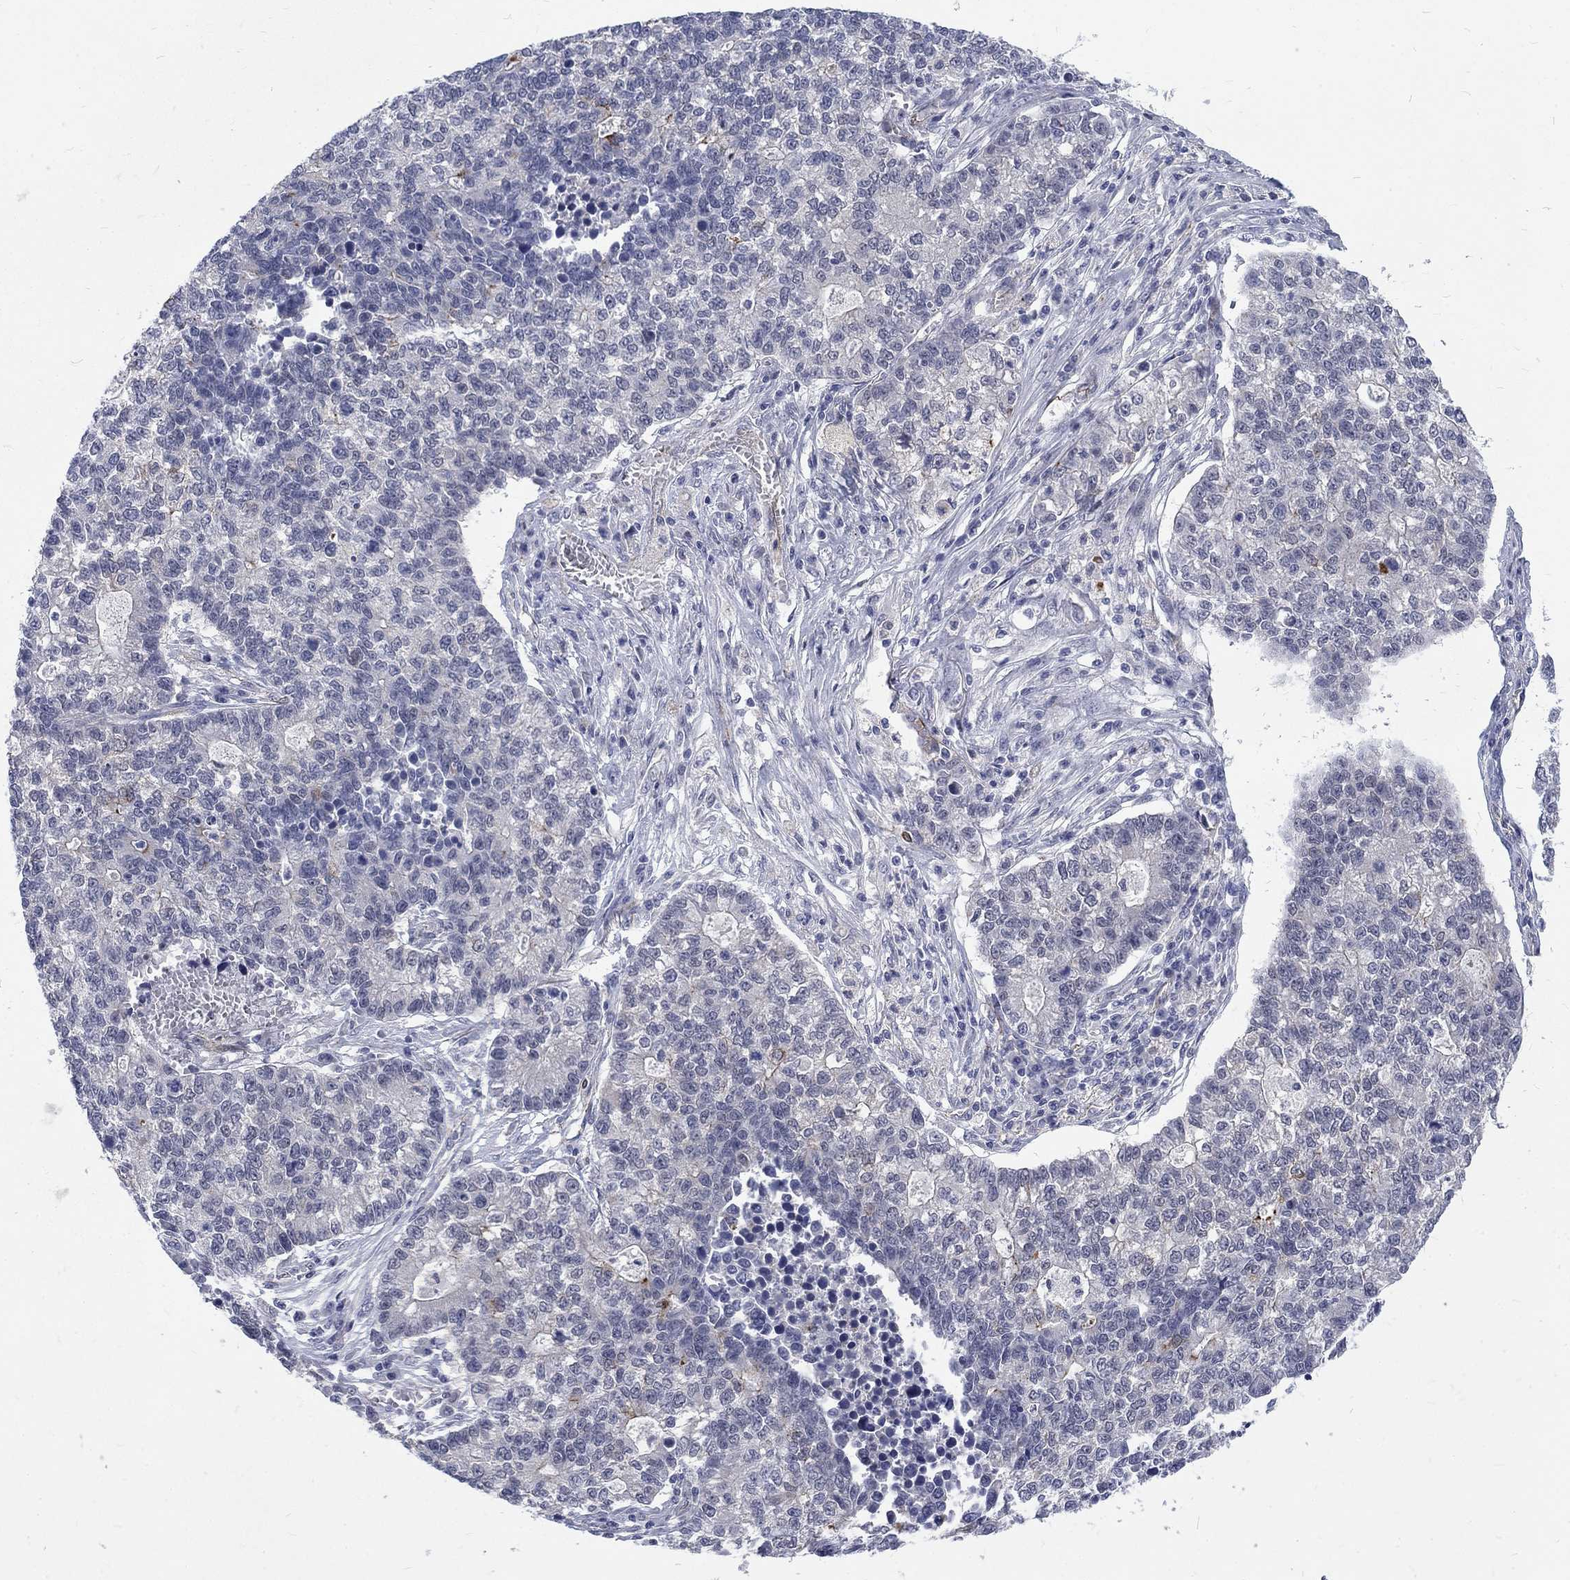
{"staining": {"intensity": "negative", "quantity": "none", "location": "none"}, "tissue": "lung cancer", "cell_type": "Tumor cells", "image_type": "cancer", "snomed": [{"axis": "morphology", "description": "Adenocarcinoma, NOS"}, {"axis": "topography", "description": "Lung"}], "caption": "A high-resolution photomicrograph shows IHC staining of adenocarcinoma (lung), which reveals no significant staining in tumor cells.", "gene": "PHKA1", "patient": {"sex": "male", "age": 57}}